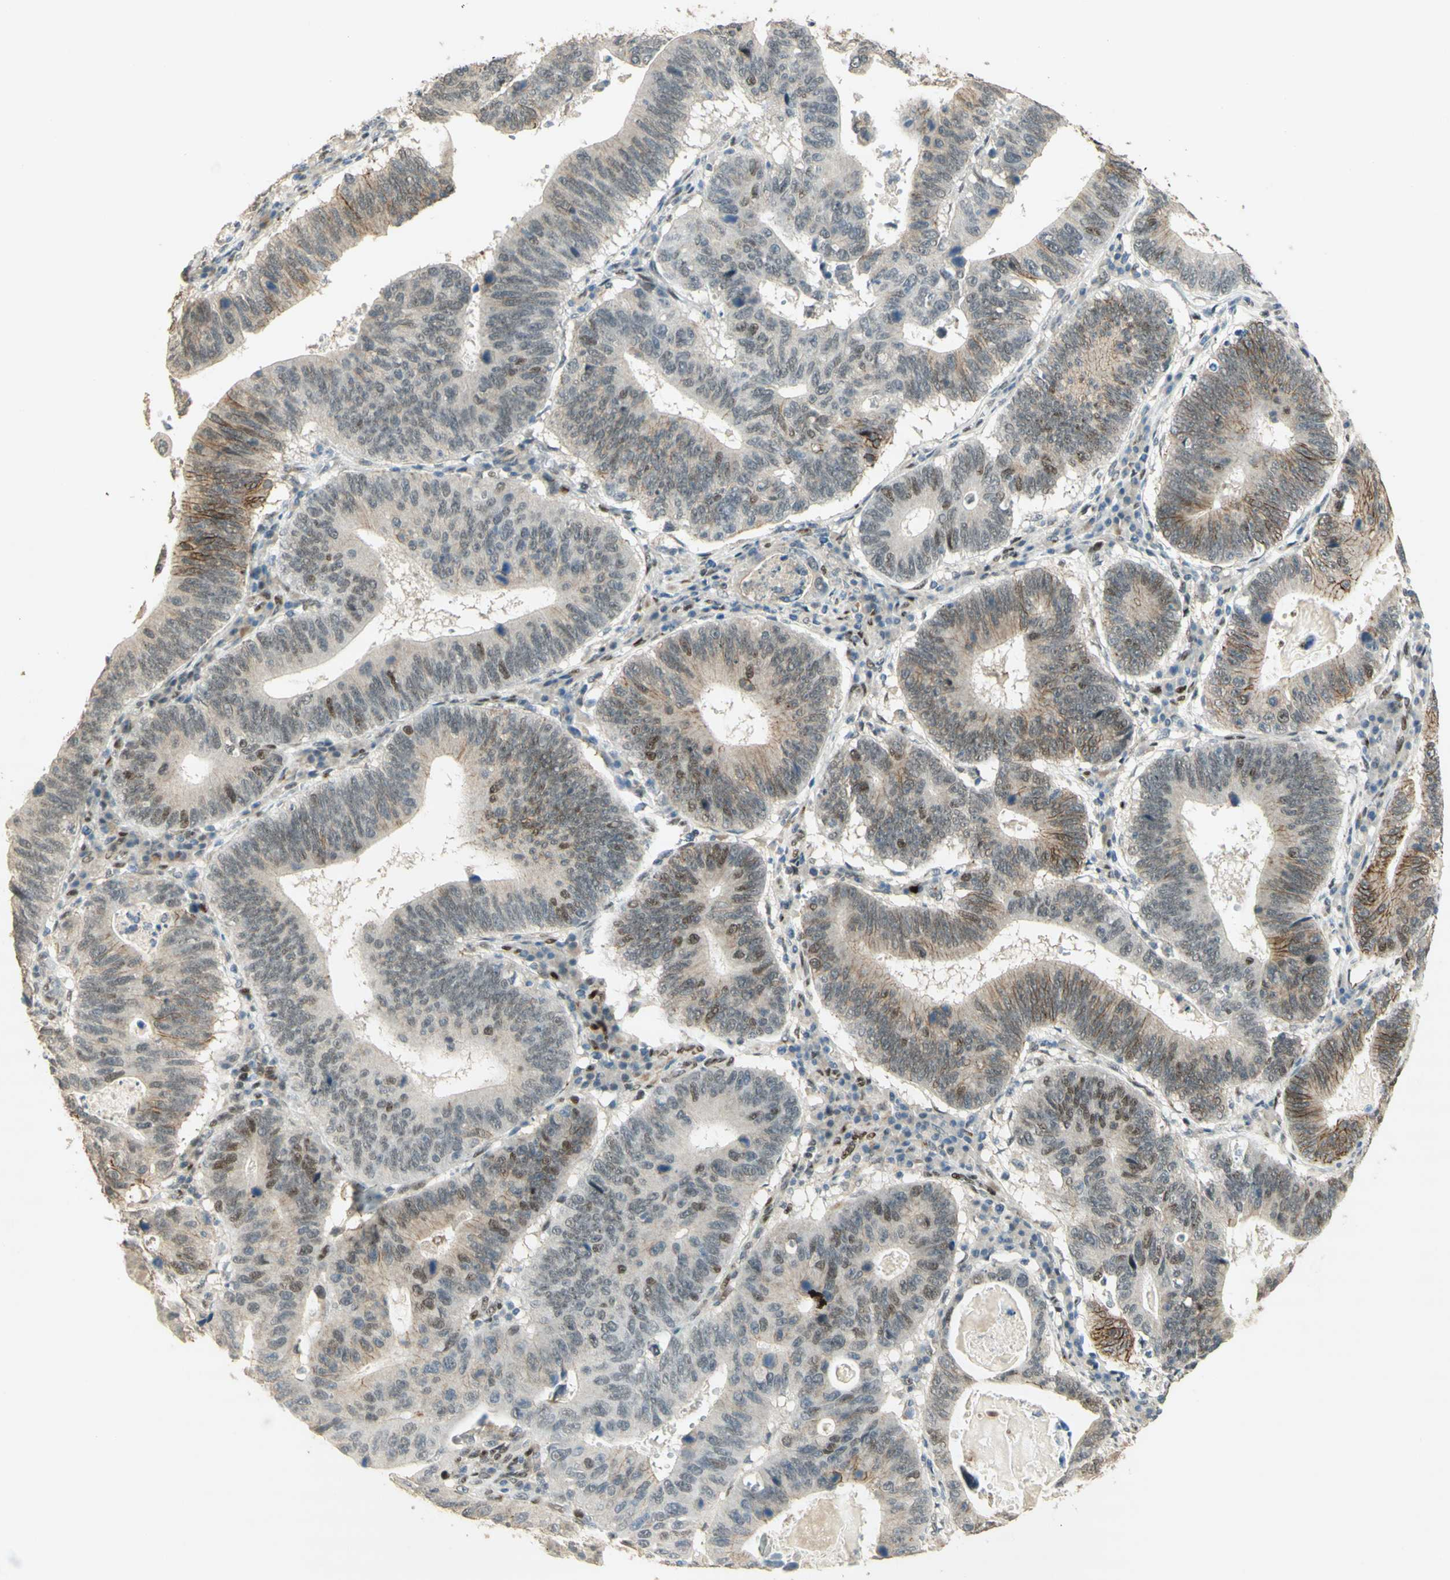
{"staining": {"intensity": "moderate", "quantity": "25%-75%", "location": "cytoplasmic/membranous,nuclear"}, "tissue": "stomach cancer", "cell_type": "Tumor cells", "image_type": "cancer", "snomed": [{"axis": "morphology", "description": "Adenocarcinoma, NOS"}, {"axis": "topography", "description": "Stomach"}], "caption": "Immunohistochemical staining of stomach cancer (adenocarcinoma) reveals medium levels of moderate cytoplasmic/membranous and nuclear protein positivity in about 25%-75% of tumor cells.", "gene": "FOXP1", "patient": {"sex": "male", "age": 59}}